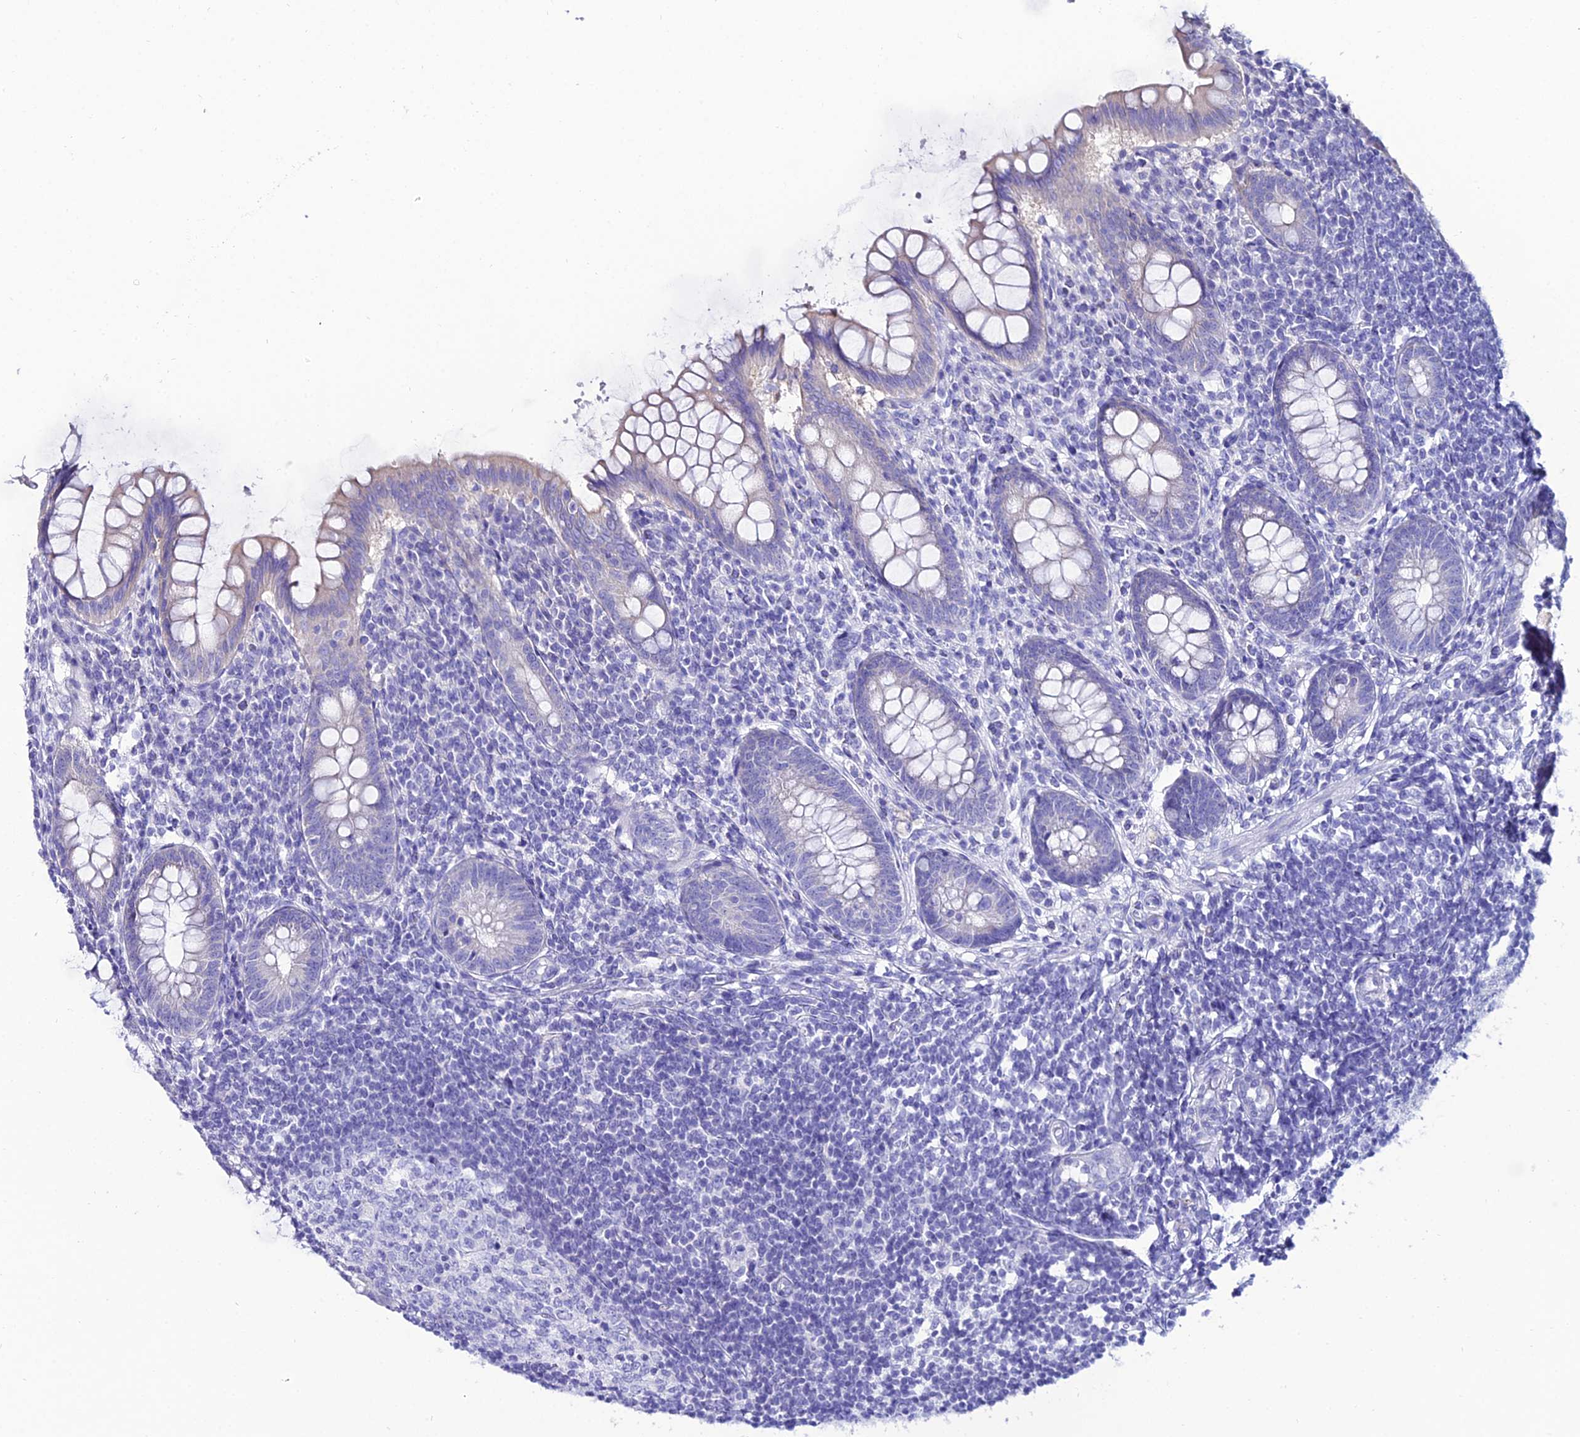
{"staining": {"intensity": "negative", "quantity": "none", "location": "none"}, "tissue": "appendix", "cell_type": "Glandular cells", "image_type": "normal", "snomed": [{"axis": "morphology", "description": "Normal tissue, NOS"}, {"axis": "topography", "description": "Appendix"}], "caption": "High magnification brightfield microscopy of normal appendix stained with DAB (3,3'-diaminobenzidine) (brown) and counterstained with hematoxylin (blue): glandular cells show no significant expression. Brightfield microscopy of immunohistochemistry stained with DAB (brown) and hematoxylin (blue), captured at high magnification.", "gene": "OR4D5", "patient": {"sex": "female", "age": 33}}